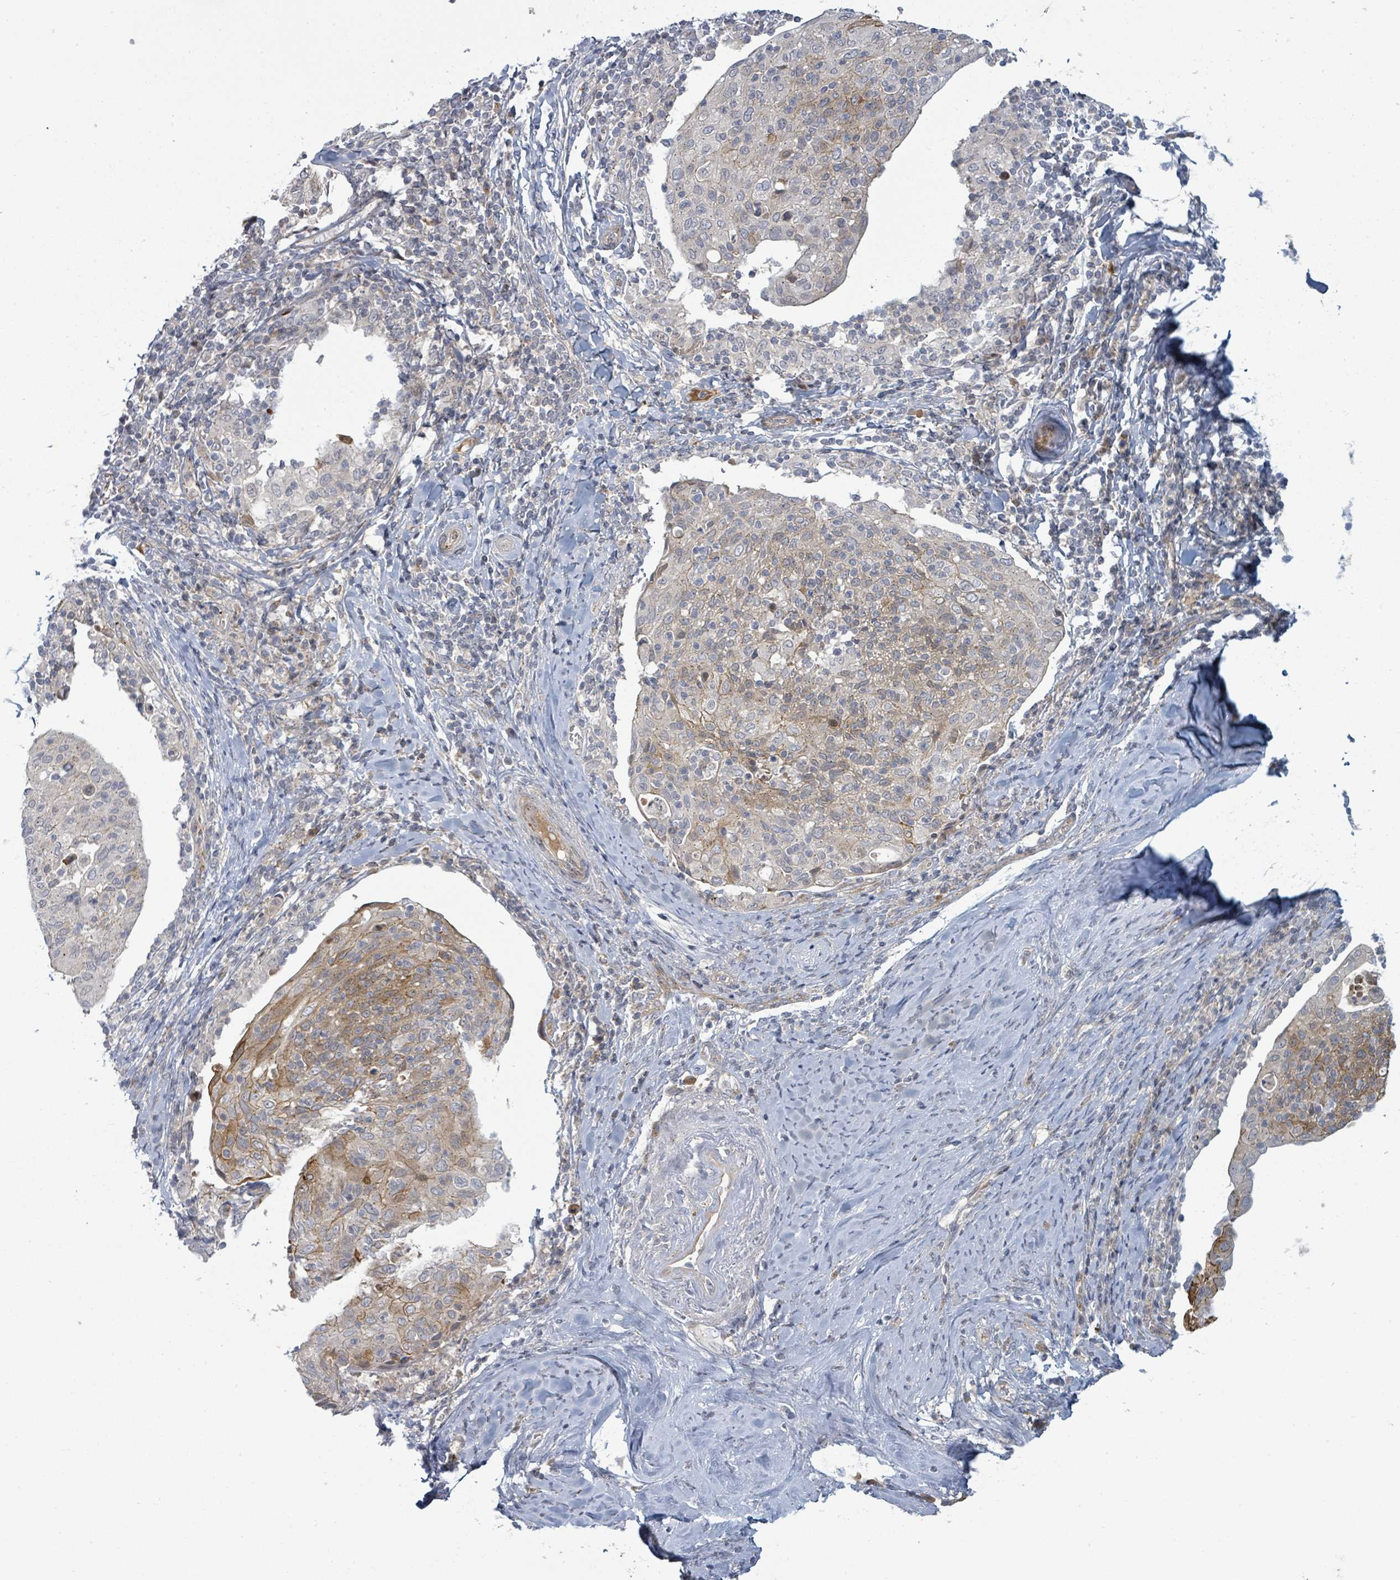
{"staining": {"intensity": "weak", "quantity": "<25%", "location": "cytoplasmic/membranous"}, "tissue": "cervical cancer", "cell_type": "Tumor cells", "image_type": "cancer", "snomed": [{"axis": "morphology", "description": "Squamous cell carcinoma, NOS"}, {"axis": "topography", "description": "Cervix"}], "caption": "This is an IHC image of cervical squamous cell carcinoma. There is no positivity in tumor cells.", "gene": "COL5A3", "patient": {"sex": "female", "age": 52}}